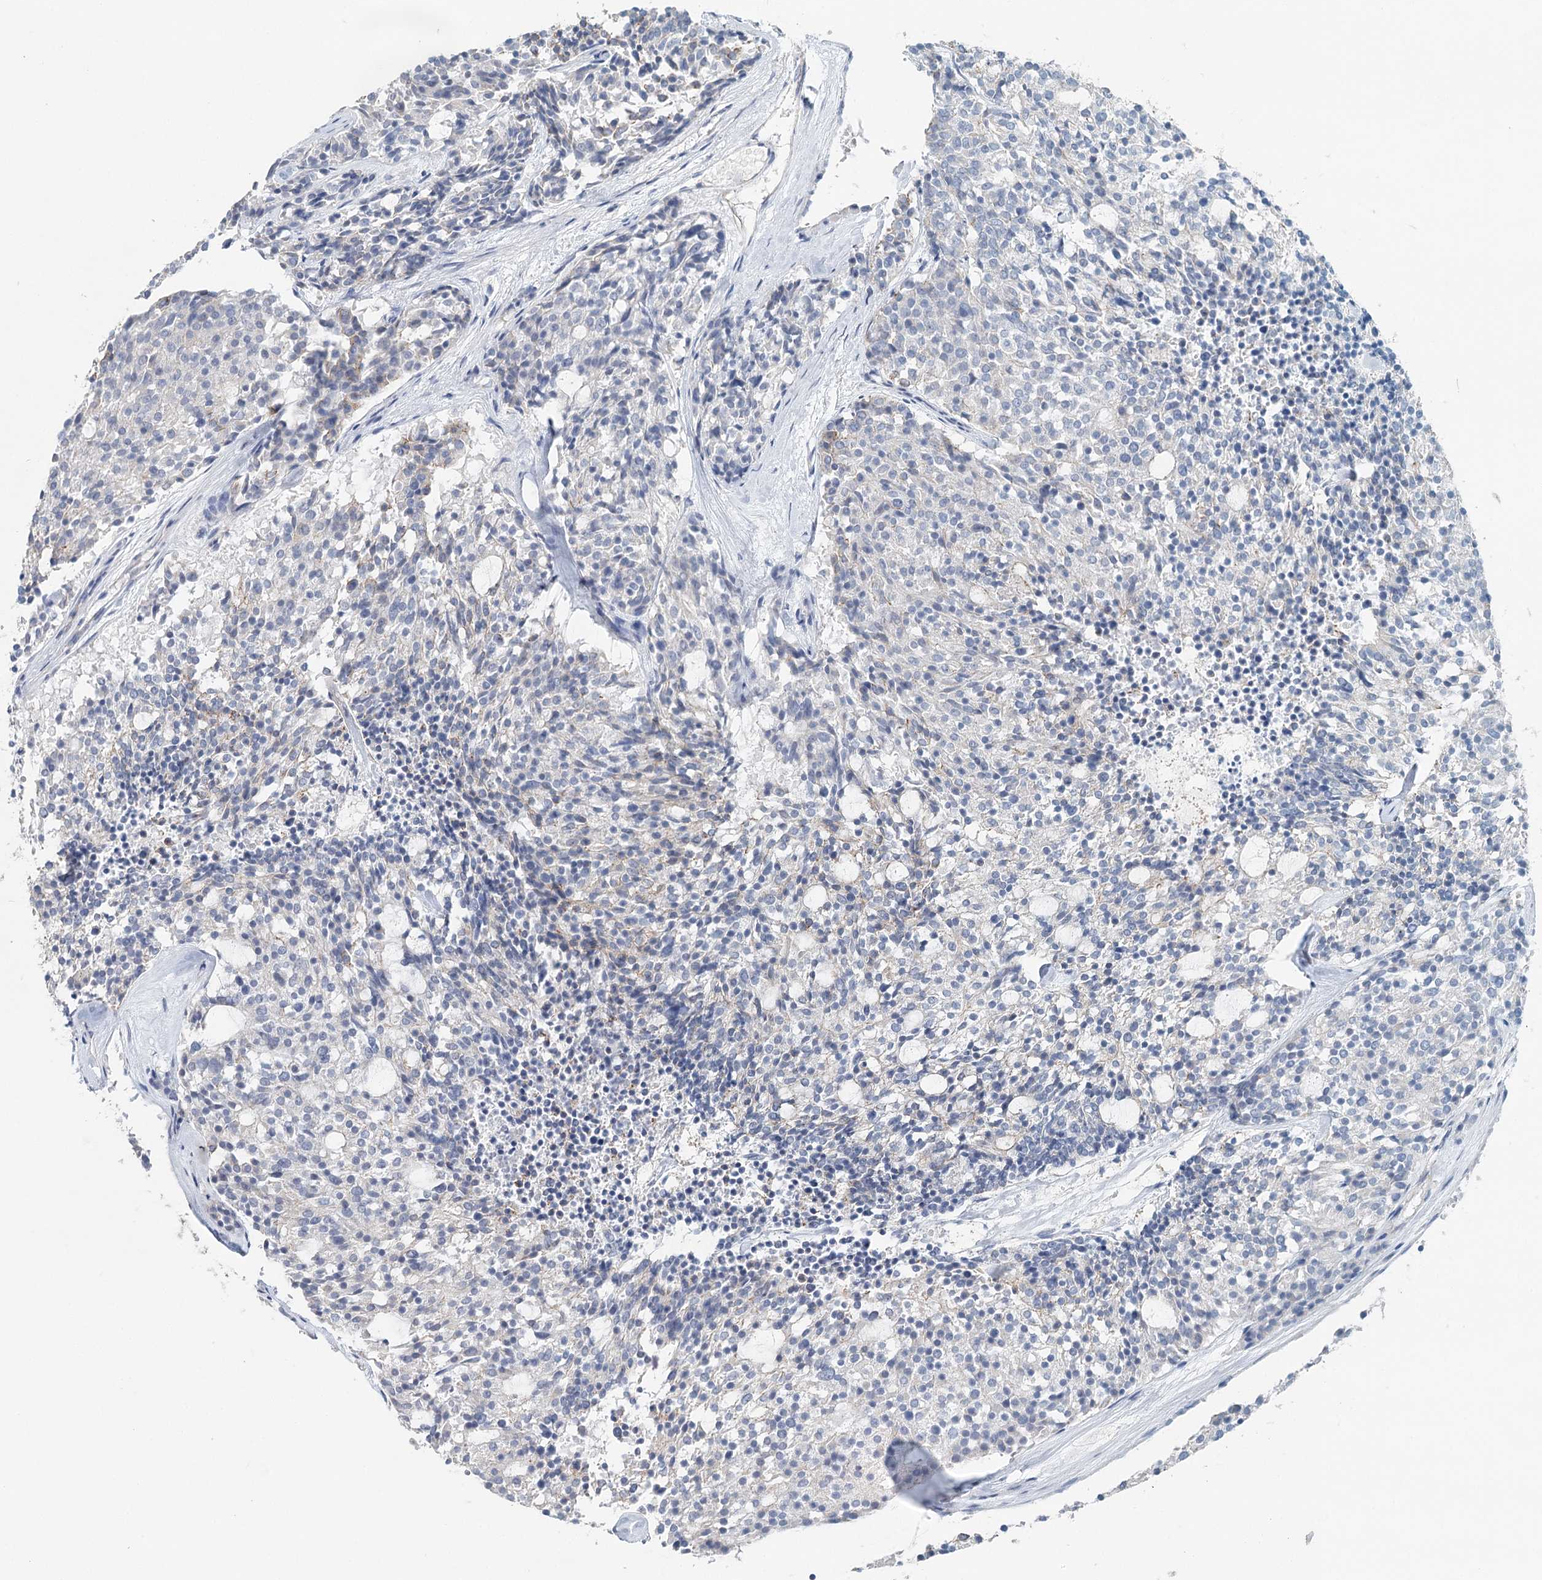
{"staining": {"intensity": "weak", "quantity": "<25%", "location": "cytoplasmic/membranous"}, "tissue": "carcinoid", "cell_type": "Tumor cells", "image_type": "cancer", "snomed": [{"axis": "morphology", "description": "Carcinoid, malignant, NOS"}, {"axis": "topography", "description": "Pancreas"}], "caption": "The micrograph exhibits no staining of tumor cells in carcinoid (malignant).", "gene": "SYNPO", "patient": {"sex": "female", "age": 54}}